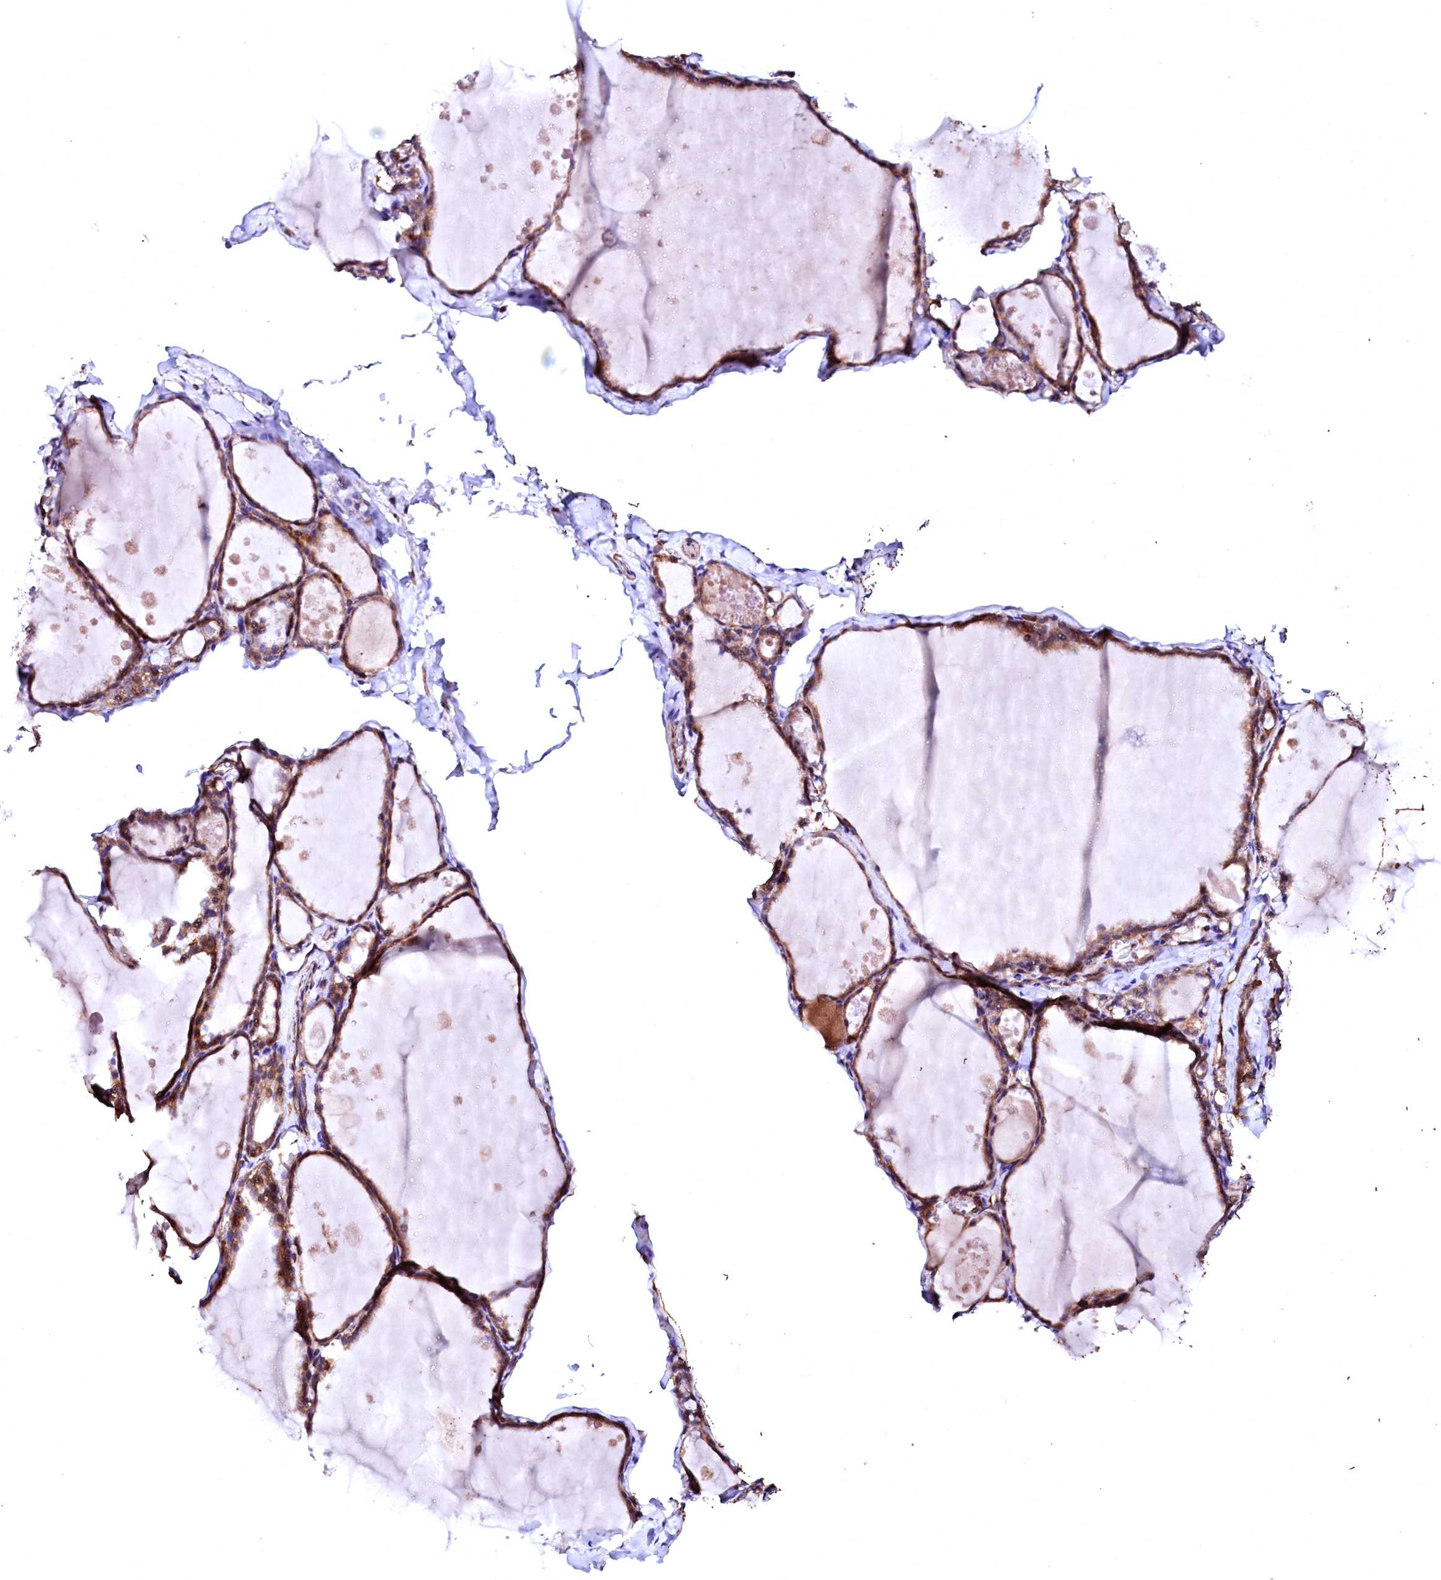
{"staining": {"intensity": "moderate", "quantity": ">75%", "location": "cytoplasmic/membranous"}, "tissue": "thyroid gland", "cell_type": "Glandular cells", "image_type": "normal", "snomed": [{"axis": "morphology", "description": "Normal tissue, NOS"}, {"axis": "topography", "description": "Thyroid gland"}], "caption": "Protein expression analysis of normal human thyroid gland reveals moderate cytoplasmic/membranous staining in about >75% of glandular cells.", "gene": "GPR176", "patient": {"sex": "male", "age": 56}}